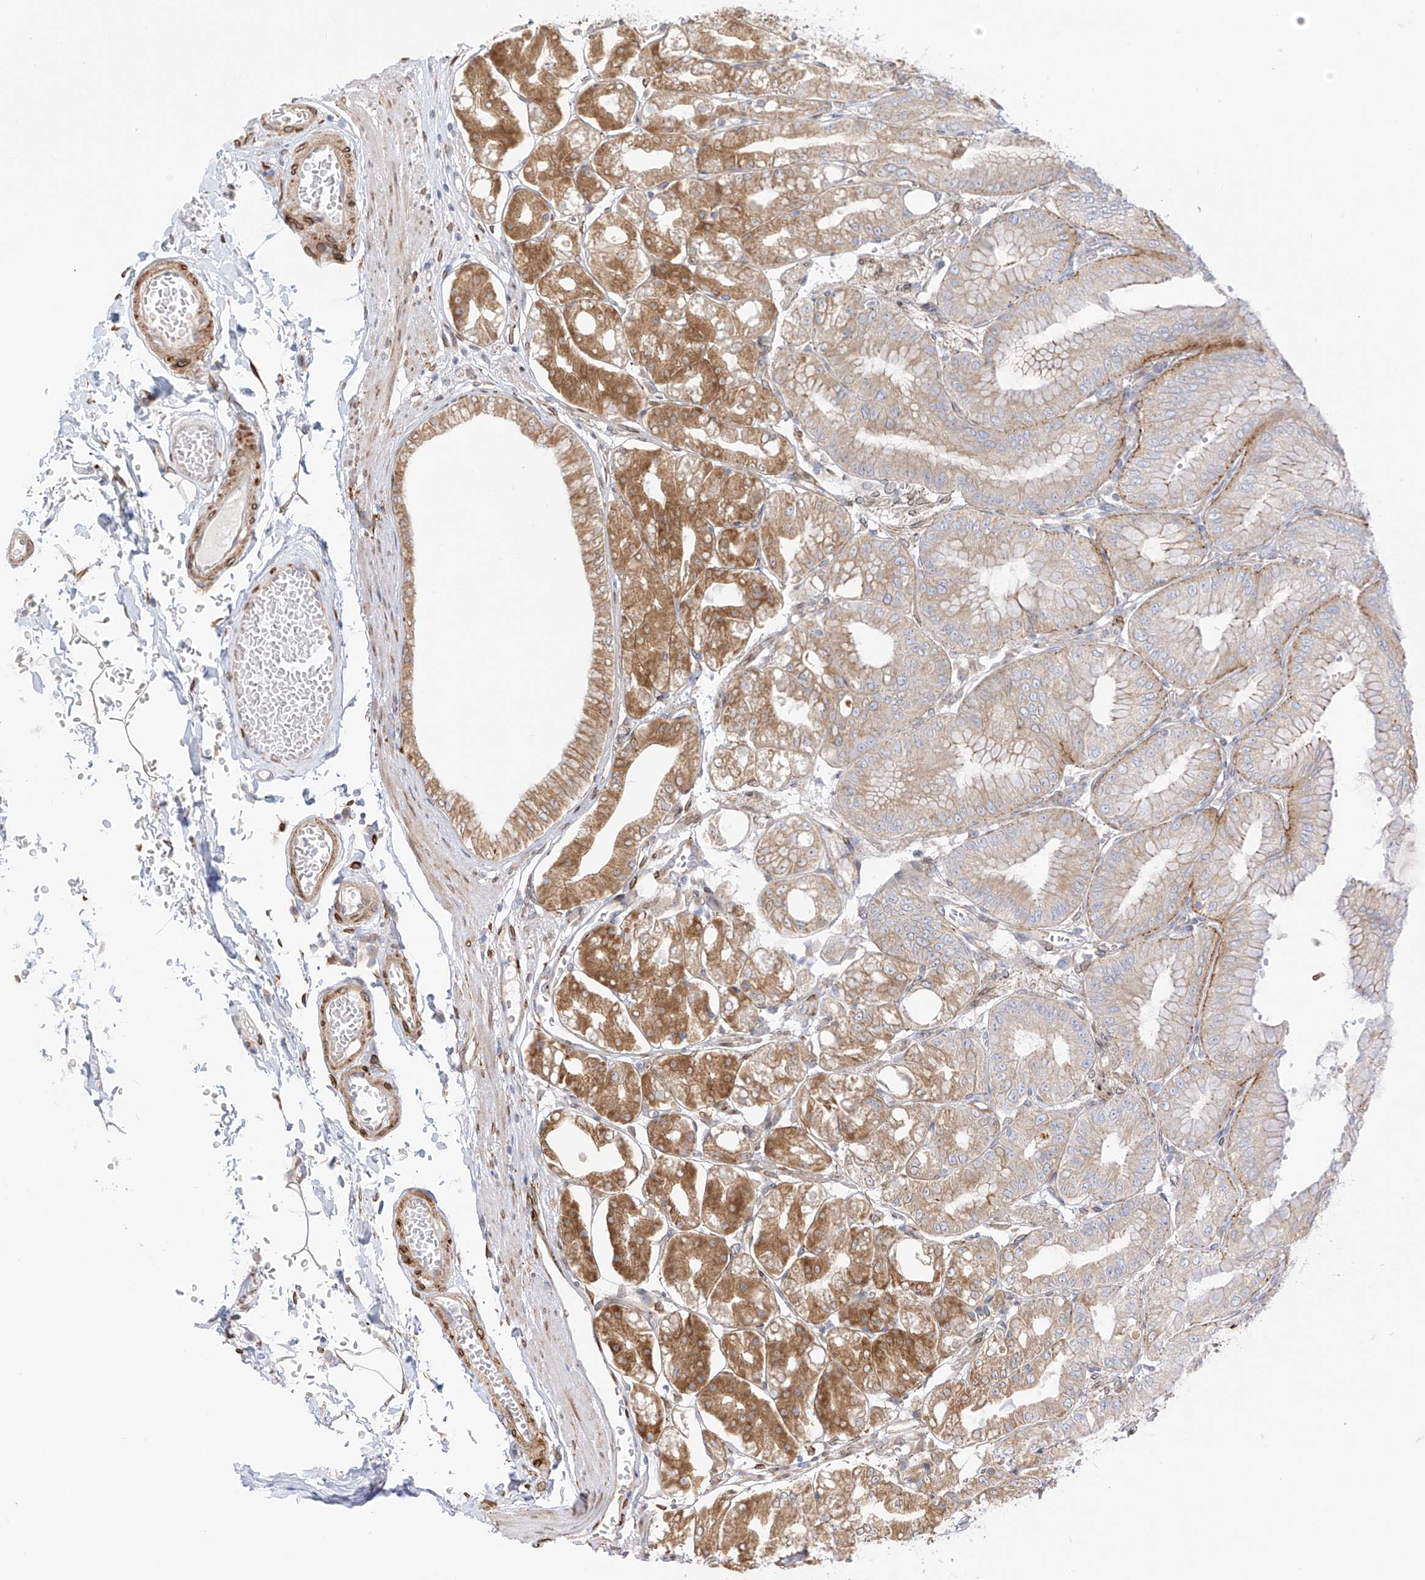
{"staining": {"intensity": "moderate", "quantity": ">75%", "location": "cytoplasmic/membranous"}, "tissue": "stomach", "cell_type": "Glandular cells", "image_type": "normal", "snomed": [{"axis": "morphology", "description": "Normal tissue, NOS"}, {"axis": "topography", "description": "Stomach, lower"}], "caption": "IHC (DAB (3,3'-diaminobenzidine)) staining of benign human stomach demonstrates moderate cytoplasmic/membranous protein expression in approximately >75% of glandular cells. The staining was performed using DAB to visualize the protein expression in brown, while the nuclei were stained in blue with hematoxylin (Magnification: 20x).", "gene": "PCYOX1", "patient": {"sex": "male", "age": 71}}